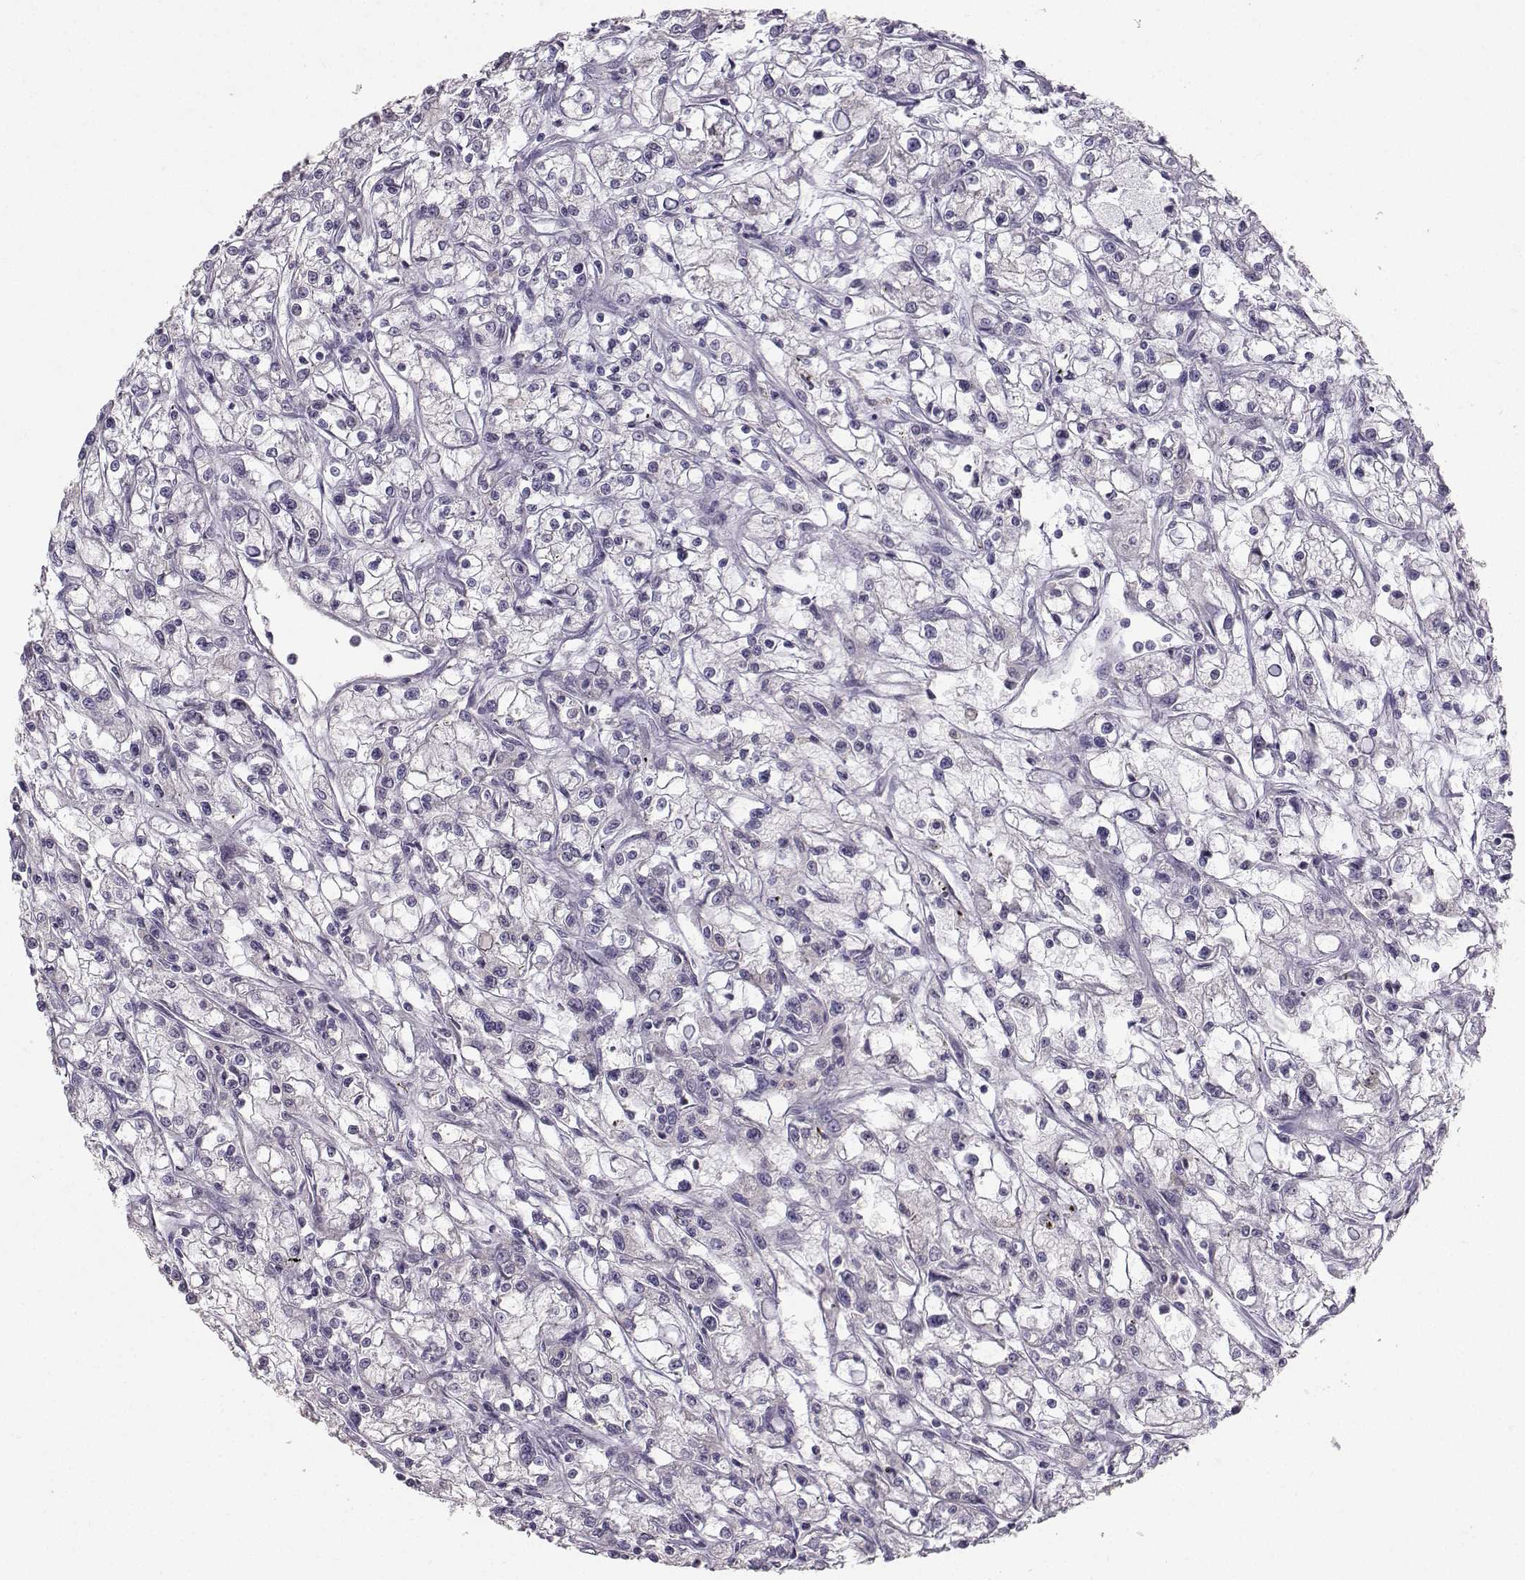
{"staining": {"intensity": "negative", "quantity": "none", "location": "none"}, "tissue": "renal cancer", "cell_type": "Tumor cells", "image_type": "cancer", "snomed": [{"axis": "morphology", "description": "Adenocarcinoma, NOS"}, {"axis": "topography", "description": "Kidney"}], "caption": "DAB (3,3'-diaminobenzidine) immunohistochemical staining of human renal cancer (adenocarcinoma) displays no significant expression in tumor cells.", "gene": "PKP2", "patient": {"sex": "female", "age": 59}}